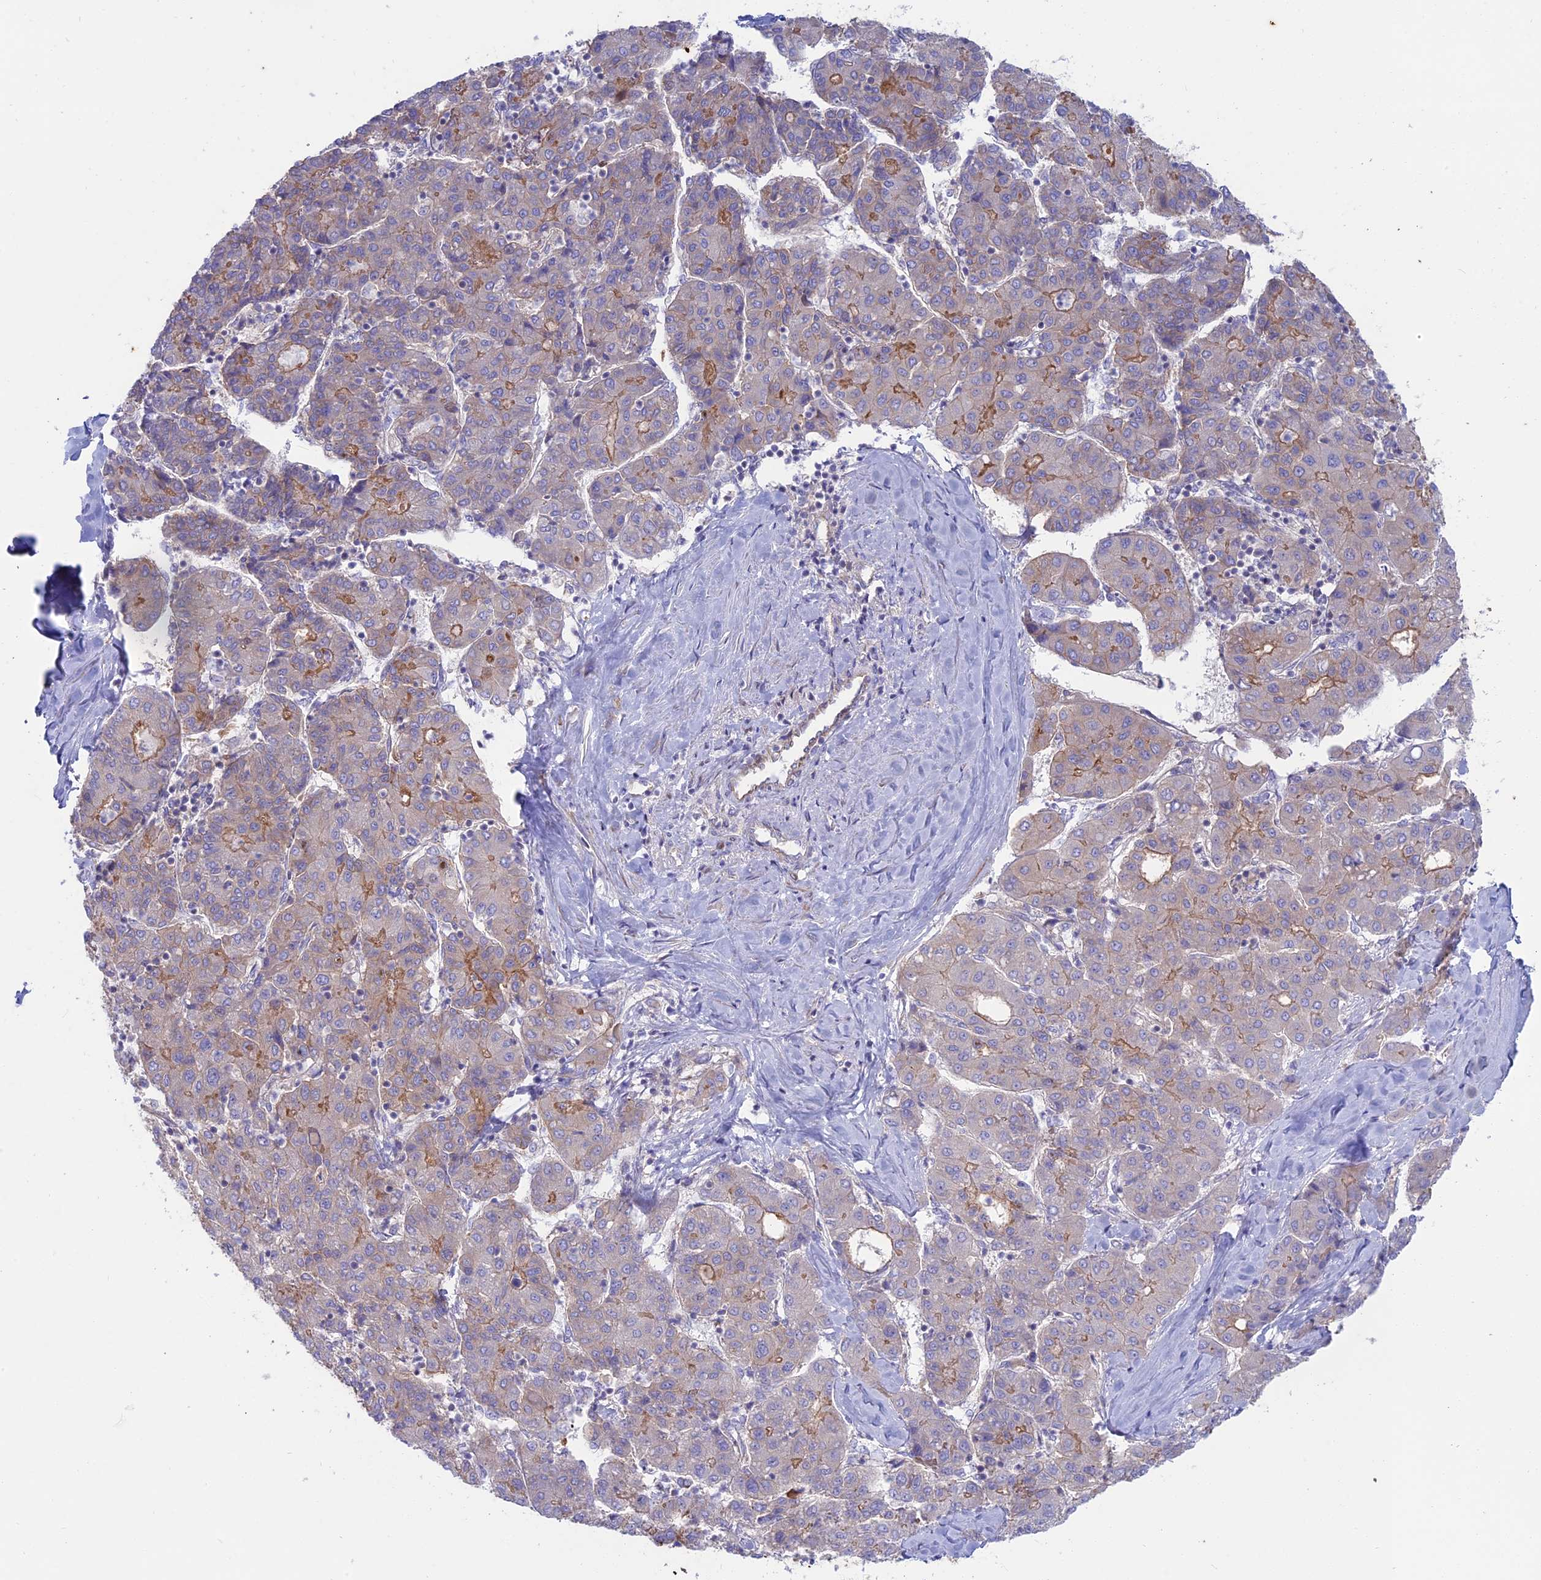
{"staining": {"intensity": "moderate", "quantity": "<25%", "location": "cytoplasmic/membranous"}, "tissue": "liver cancer", "cell_type": "Tumor cells", "image_type": "cancer", "snomed": [{"axis": "morphology", "description": "Carcinoma, Hepatocellular, NOS"}, {"axis": "topography", "description": "Liver"}], "caption": "Immunohistochemistry histopathology image of liver hepatocellular carcinoma stained for a protein (brown), which exhibits low levels of moderate cytoplasmic/membranous staining in about <25% of tumor cells.", "gene": "MYO5B", "patient": {"sex": "male", "age": 65}}